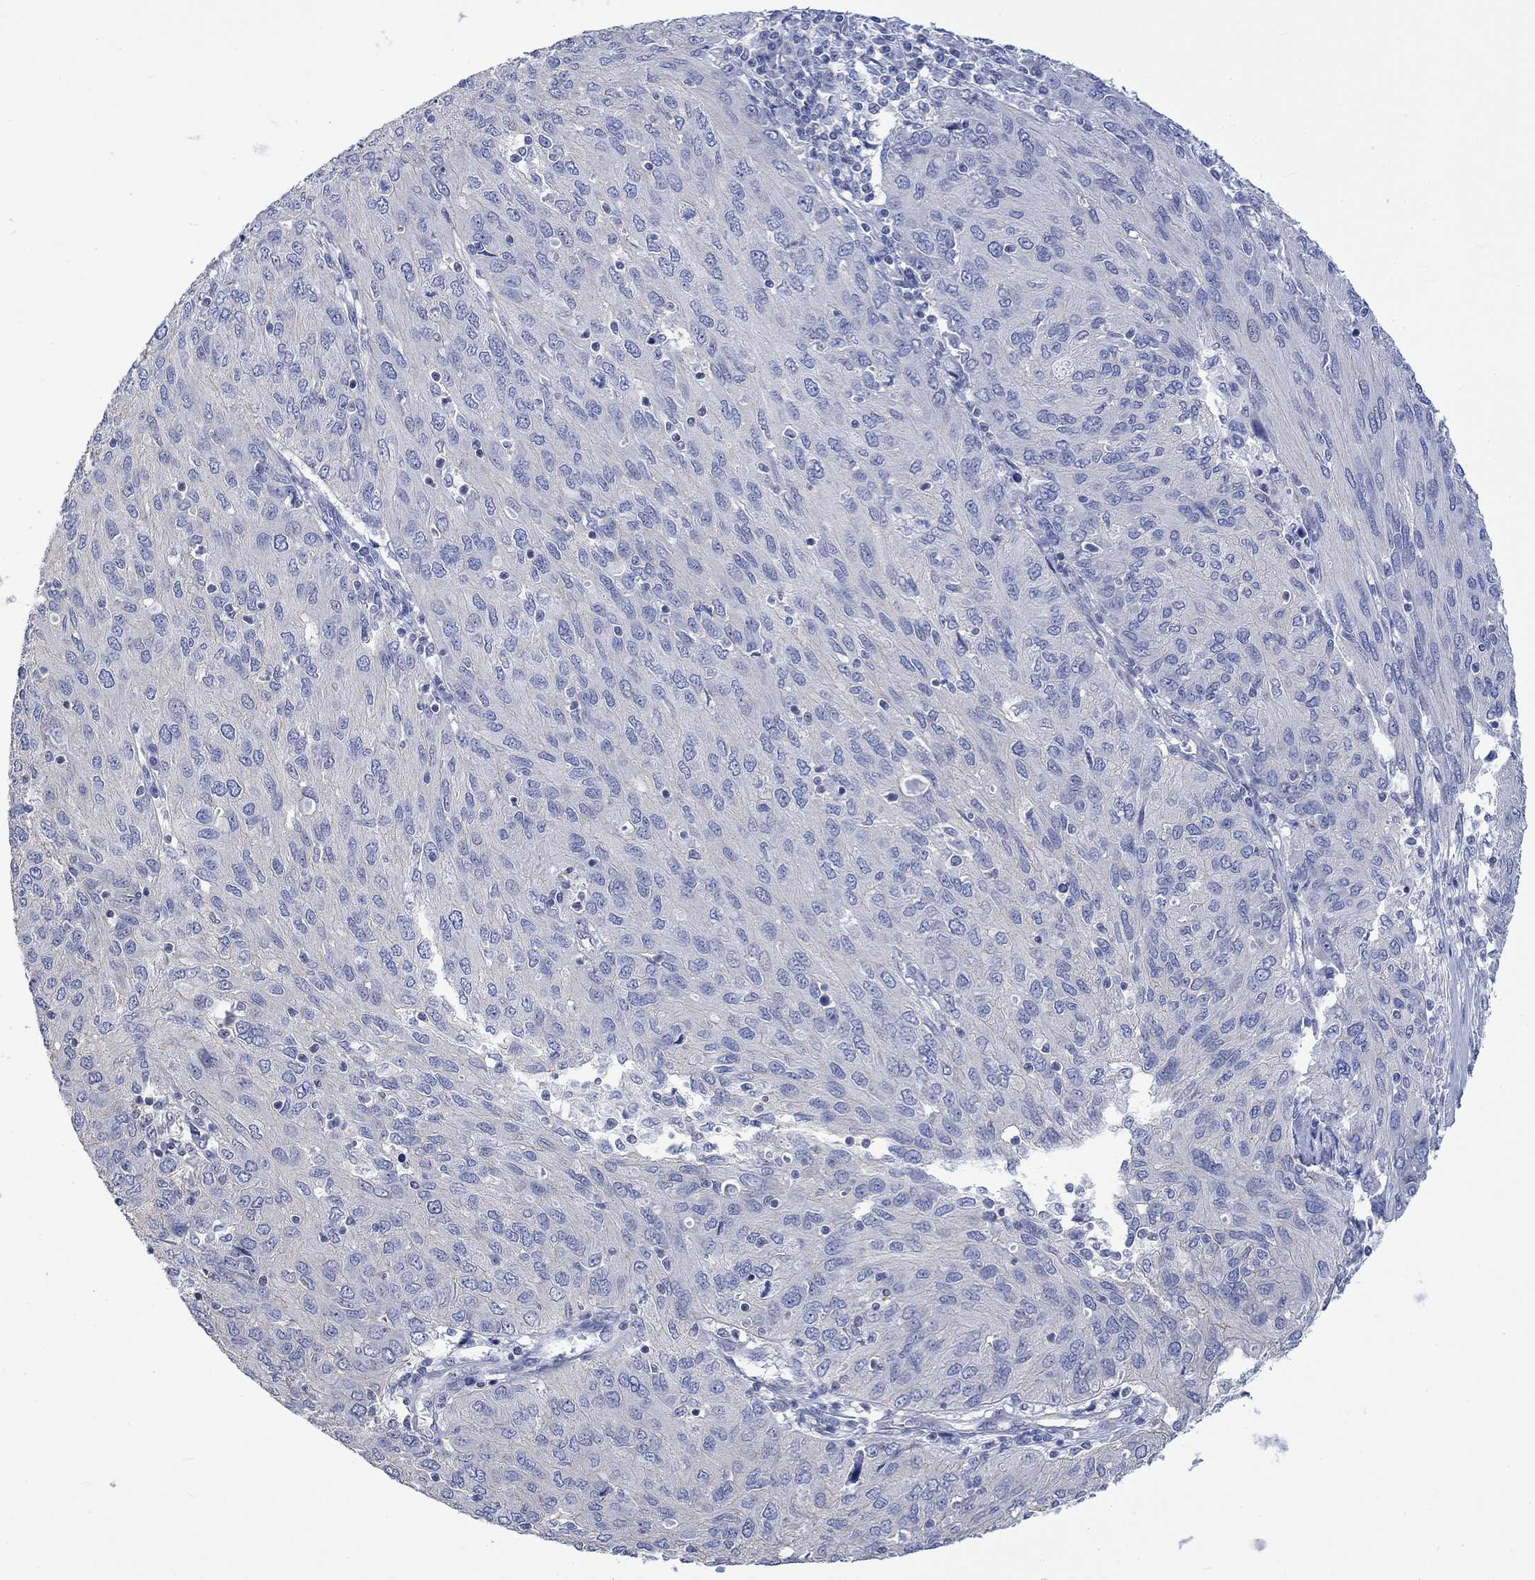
{"staining": {"intensity": "weak", "quantity": "<25%", "location": "cytoplasmic/membranous"}, "tissue": "ovarian cancer", "cell_type": "Tumor cells", "image_type": "cancer", "snomed": [{"axis": "morphology", "description": "Carcinoma, endometroid"}, {"axis": "topography", "description": "Ovary"}], "caption": "This is a micrograph of IHC staining of ovarian cancer, which shows no positivity in tumor cells. The staining is performed using DAB brown chromogen with nuclei counter-stained in using hematoxylin.", "gene": "AGRP", "patient": {"sex": "female", "age": 50}}